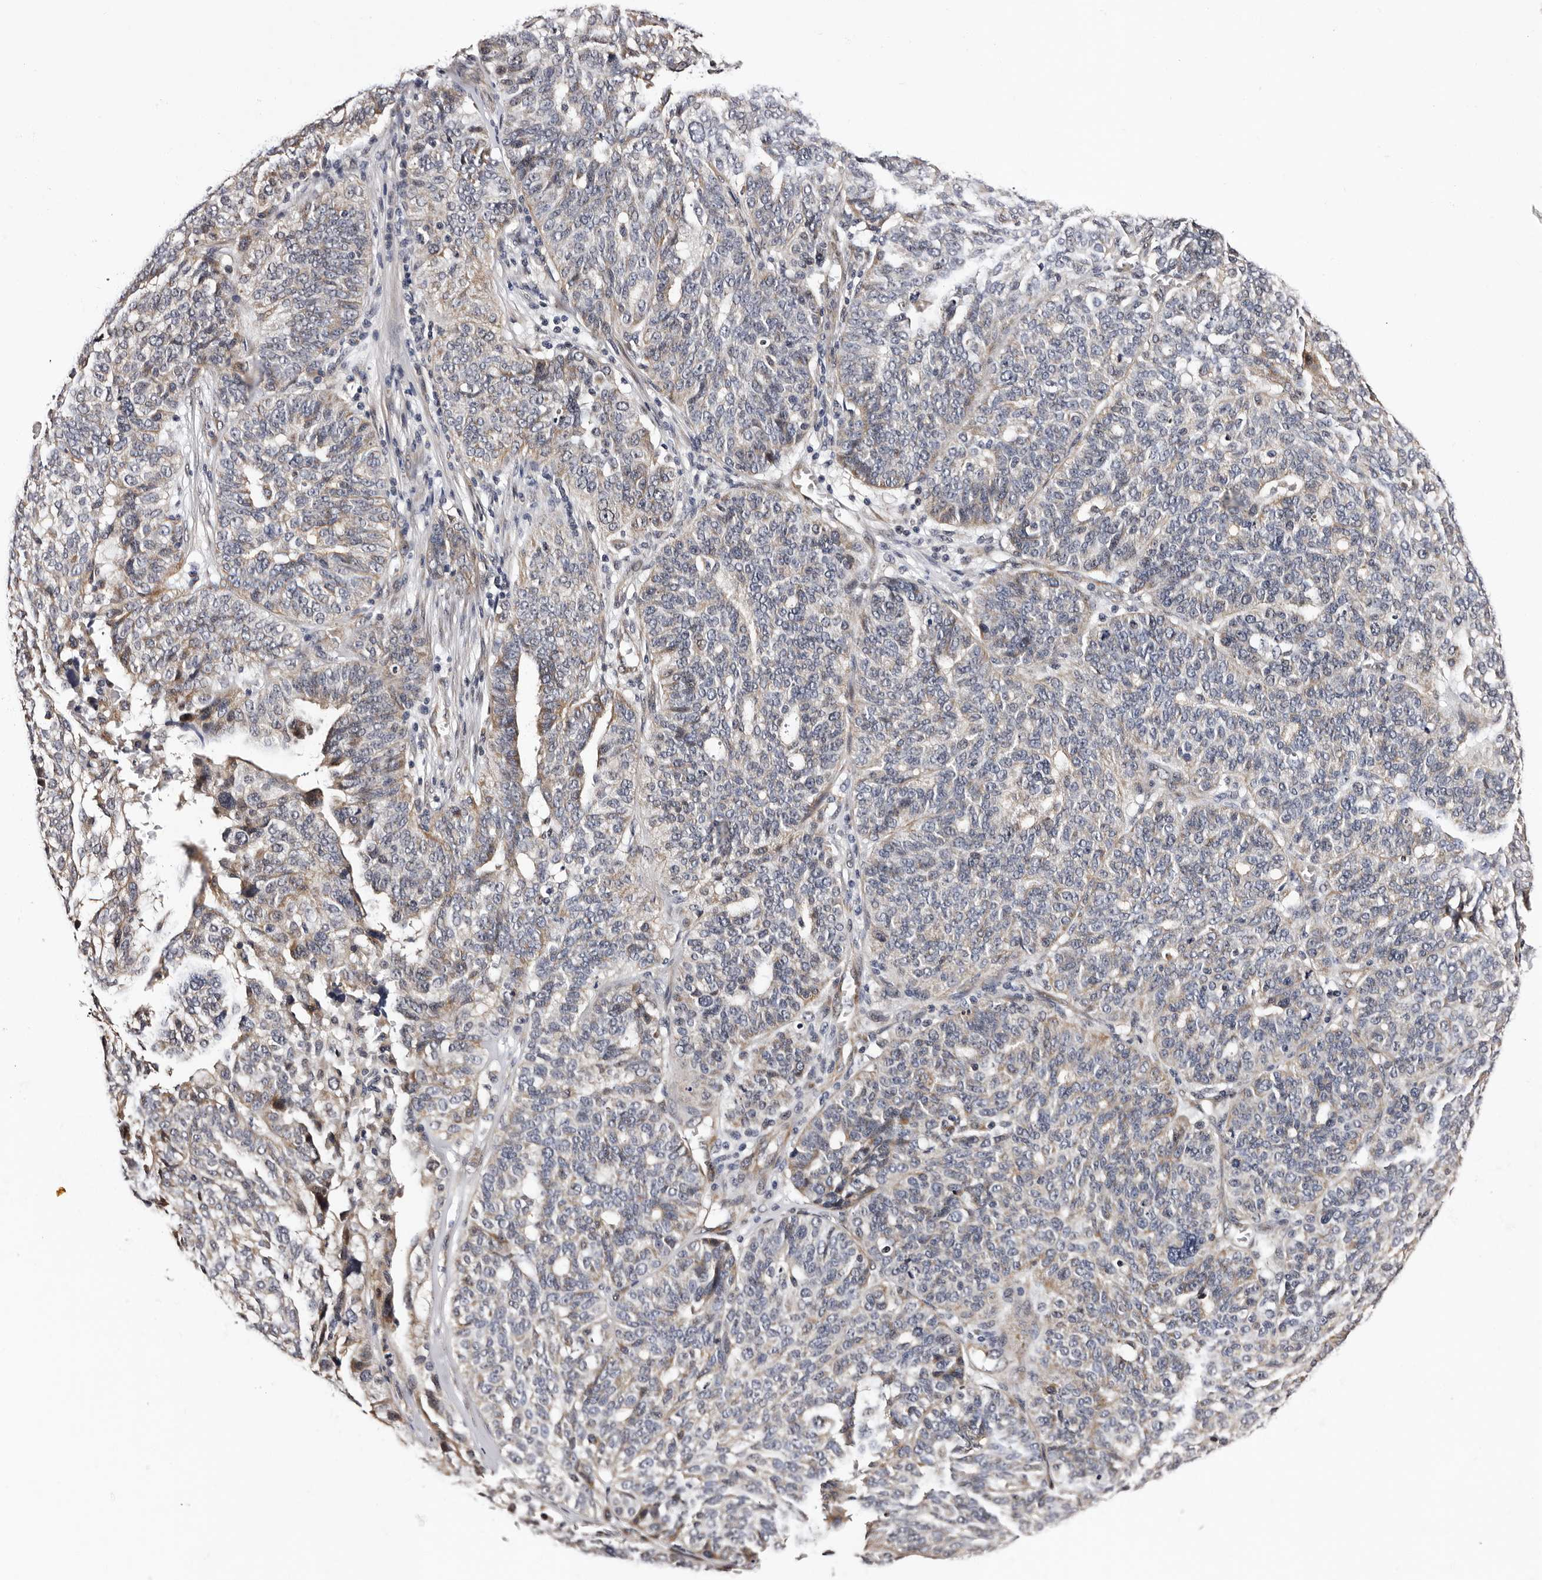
{"staining": {"intensity": "weak", "quantity": "<25%", "location": "cytoplasmic/membranous"}, "tissue": "ovarian cancer", "cell_type": "Tumor cells", "image_type": "cancer", "snomed": [{"axis": "morphology", "description": "Cystadenocarcinoma, serous, NOS"}, {"axis": "topography", "description": "Ovary"}], "caption": "There is no significant staining in tumor cells of ovarian cancer. (DAB (3,3'-diaminobenzidine) immunohistochemistry with hematoxylin counter stain).", "gene": "GLRX3", "patient": {"sex": "female", "age": 59}}